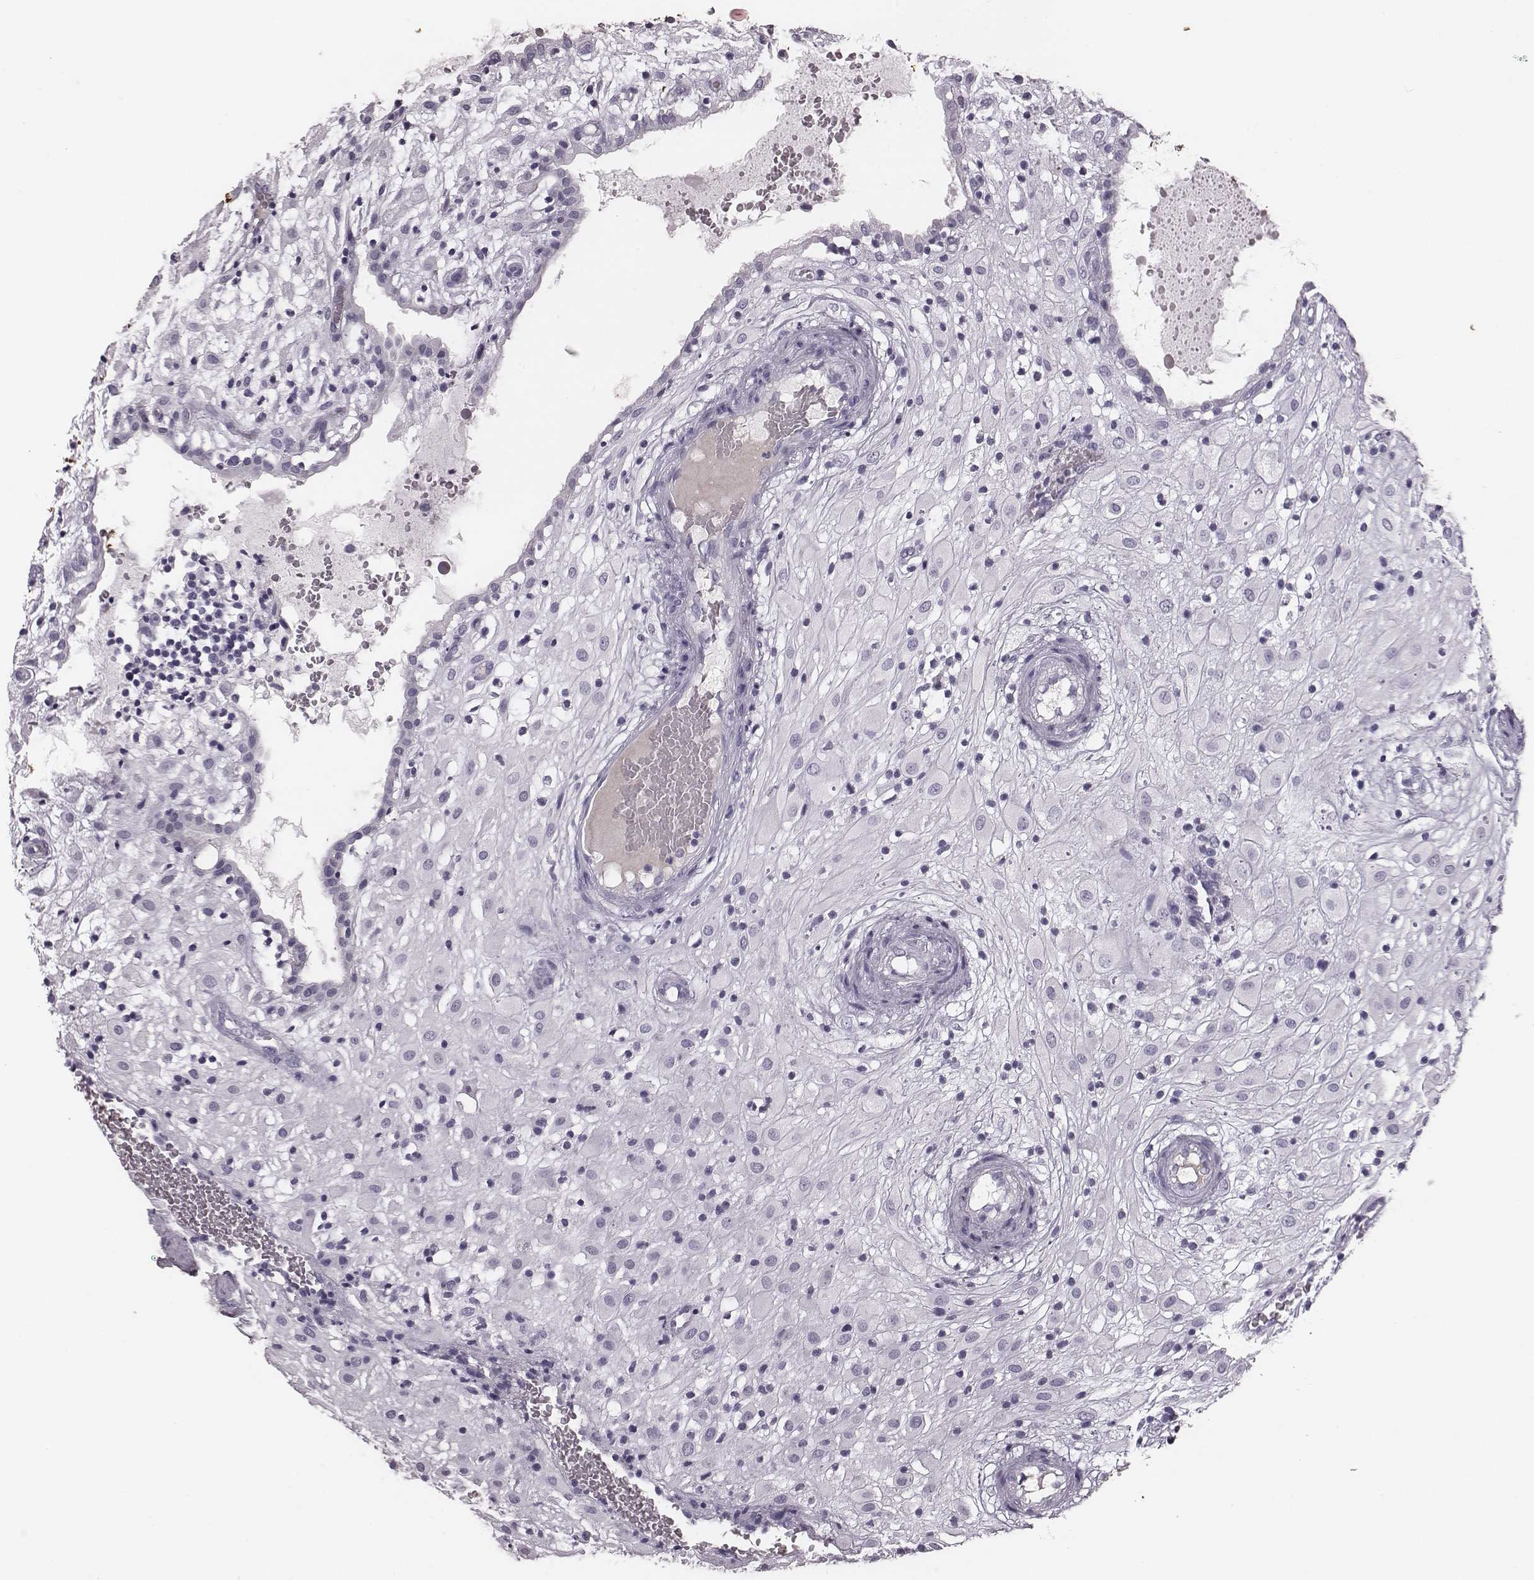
{"staining": {"intensity": "negative", "quantity": "none", "location": "none"}, "tissue": "placenta", "cell_type": "Decidual cells", "image_type": "normal", "snomed": [{"axis": "morphology", "description": "Normal tissue, NOS"}, {"axis": "topography", "description": "Placenta"}], "caption": "Protein analysis of benign placenta reveals no significant positivity in decidual cells.", "gene": "CSH1", "patient": {"sex": "female", "age": 24}}